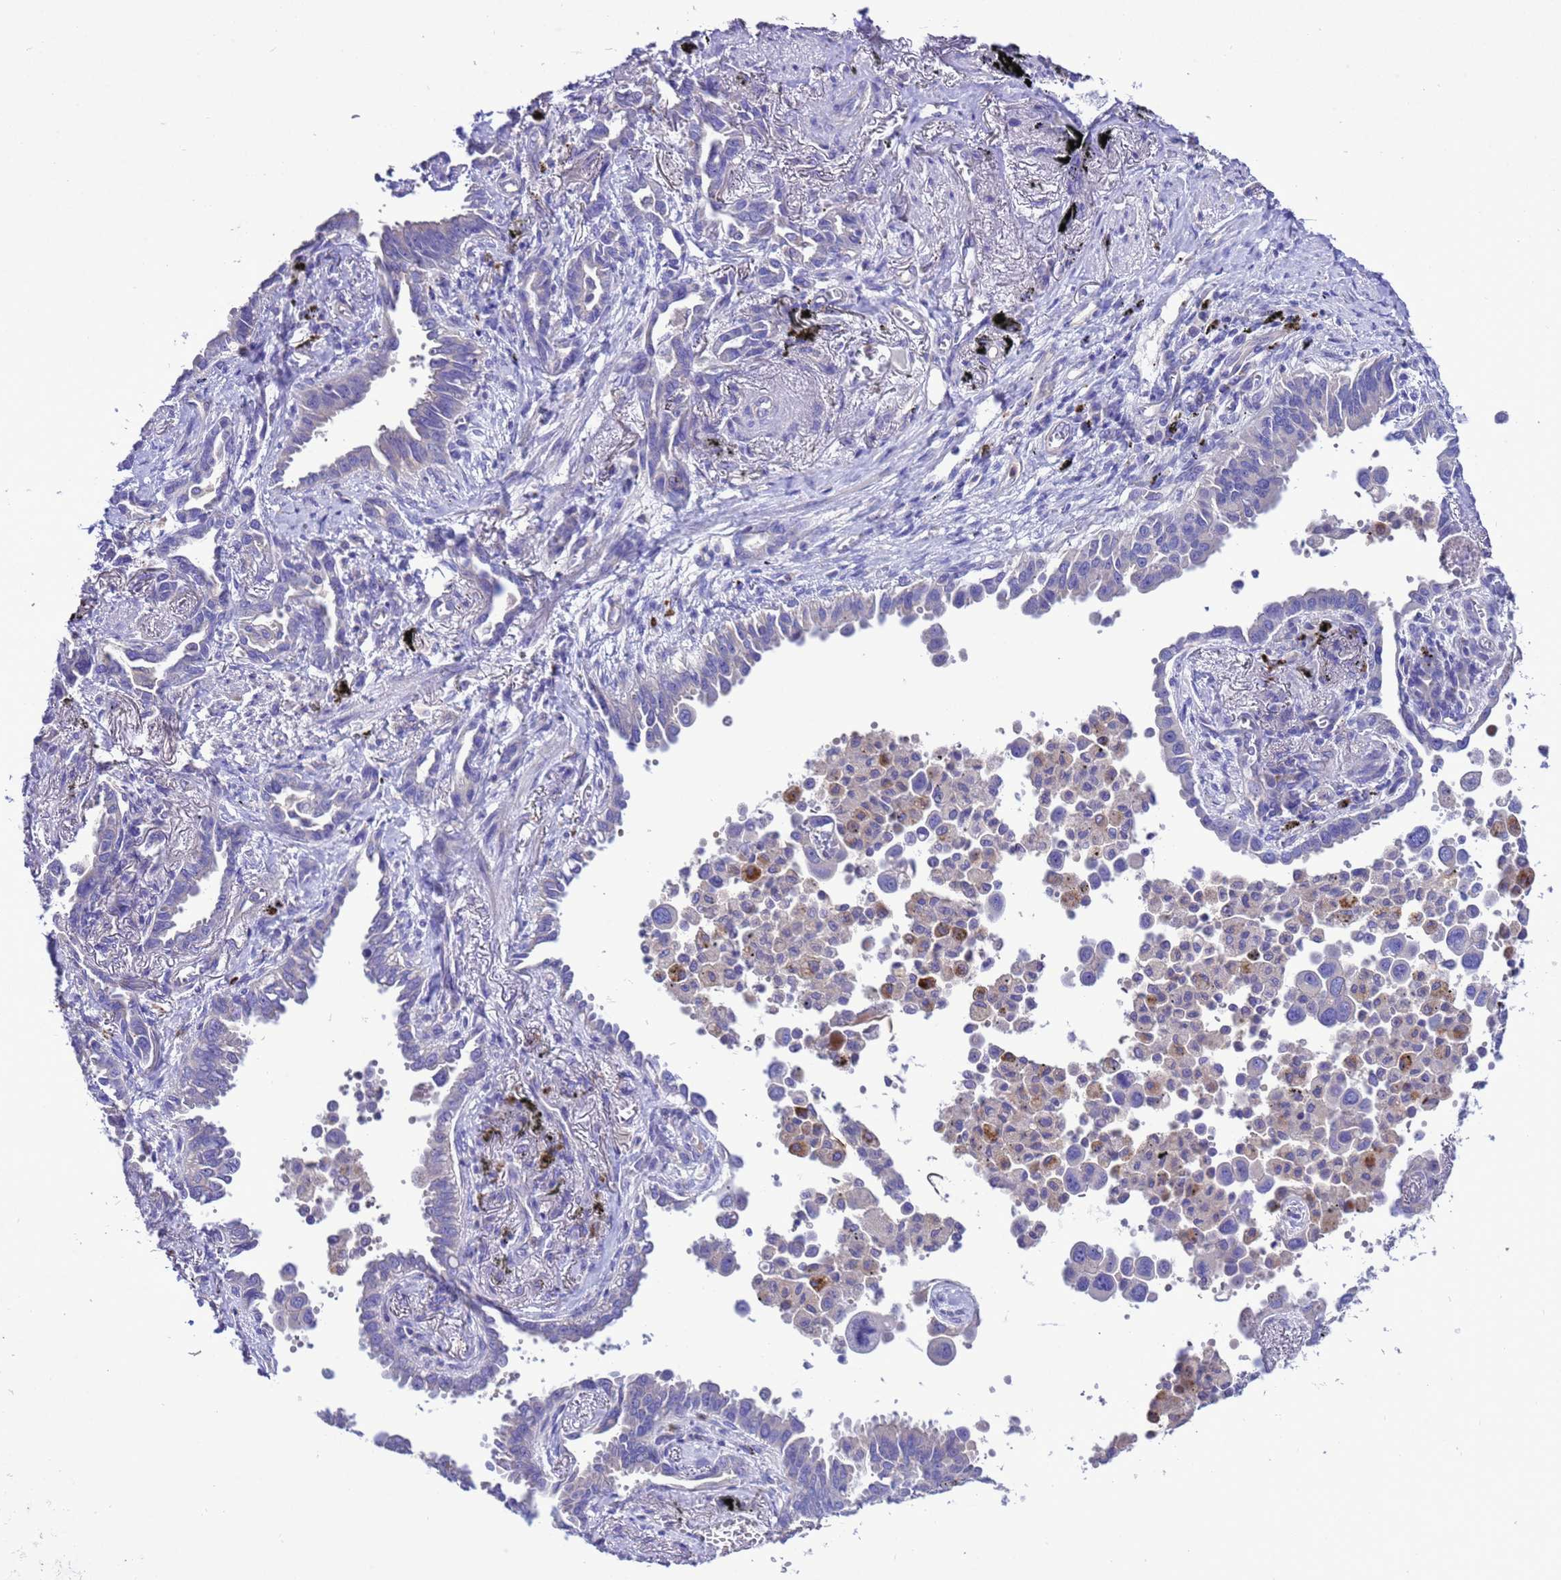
{"staining": {"intensity": "negative", "quantity": "none", "location": "none"}, "tissue": "lung cancer", "cell_type": "Tumor cells", "image_type": "cancer", "snomed": [{"axis": "morphology", "description": "Adenocarcinoma, NOS"}, {"axis": "topography", "description": "Lung"}], "caption": "There is no significant expression in tumor cells of lung cancer.", "gene": "KICS2", "patient": {"sex": "male", "age": 67}}